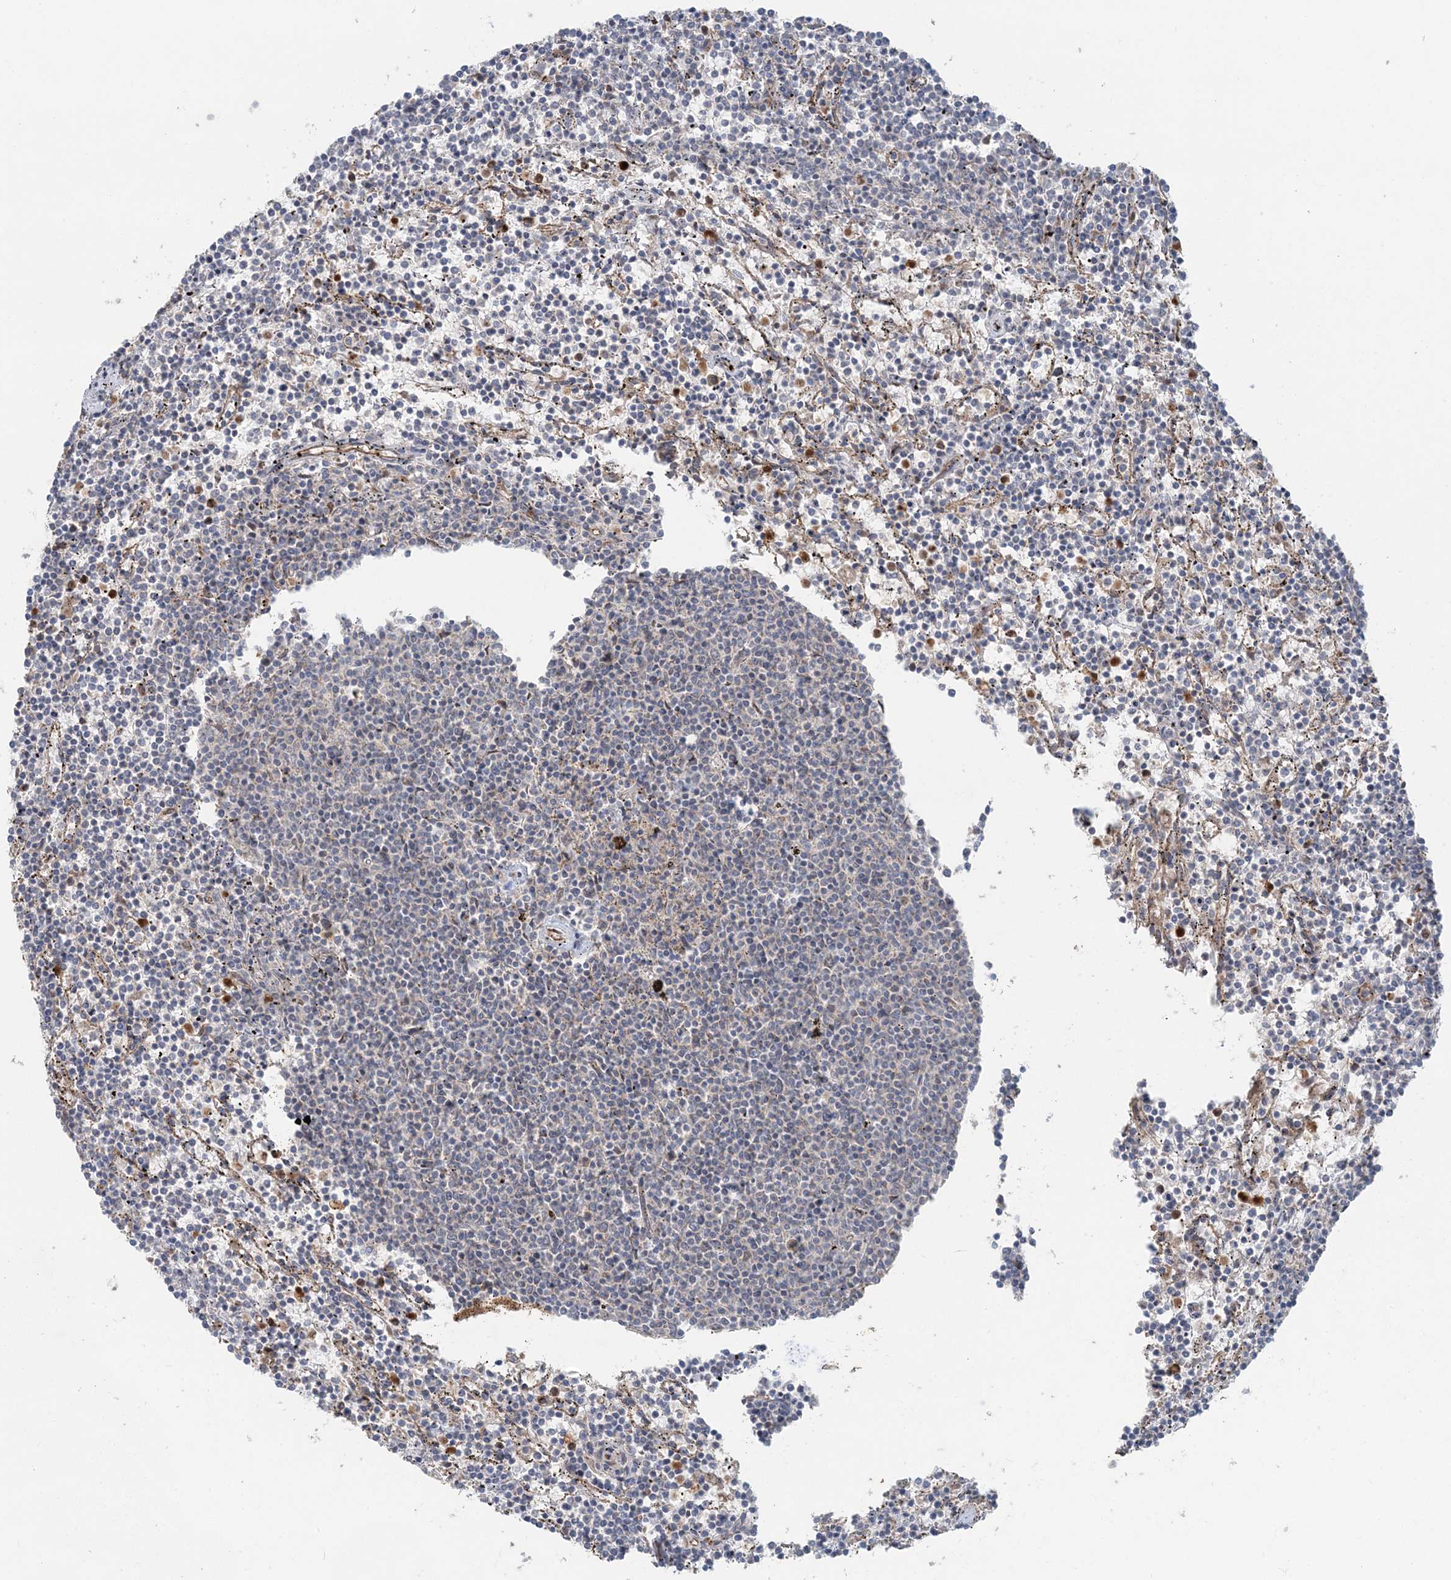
{"staining": {"intensity": "negative", "quantity": "none", "location": "none"}, "tissue": "lymphoma", "cell_type": "Tumor cells", "image_type": "cancer", "snomed": [{"axis": "morphology", "description": "Malignant lymphoma, non-Hodgkin's type, Low grade"}, {"axis": "topography", "description": "Spleen"}], "caption": "The photomicrograph exhibits no staining of tumor cells in malignant lymphoma, non-Hodgkin's type (low-grade).", "gene": "LRPPRC", "patient": {"sex": "female", "age": 50}}